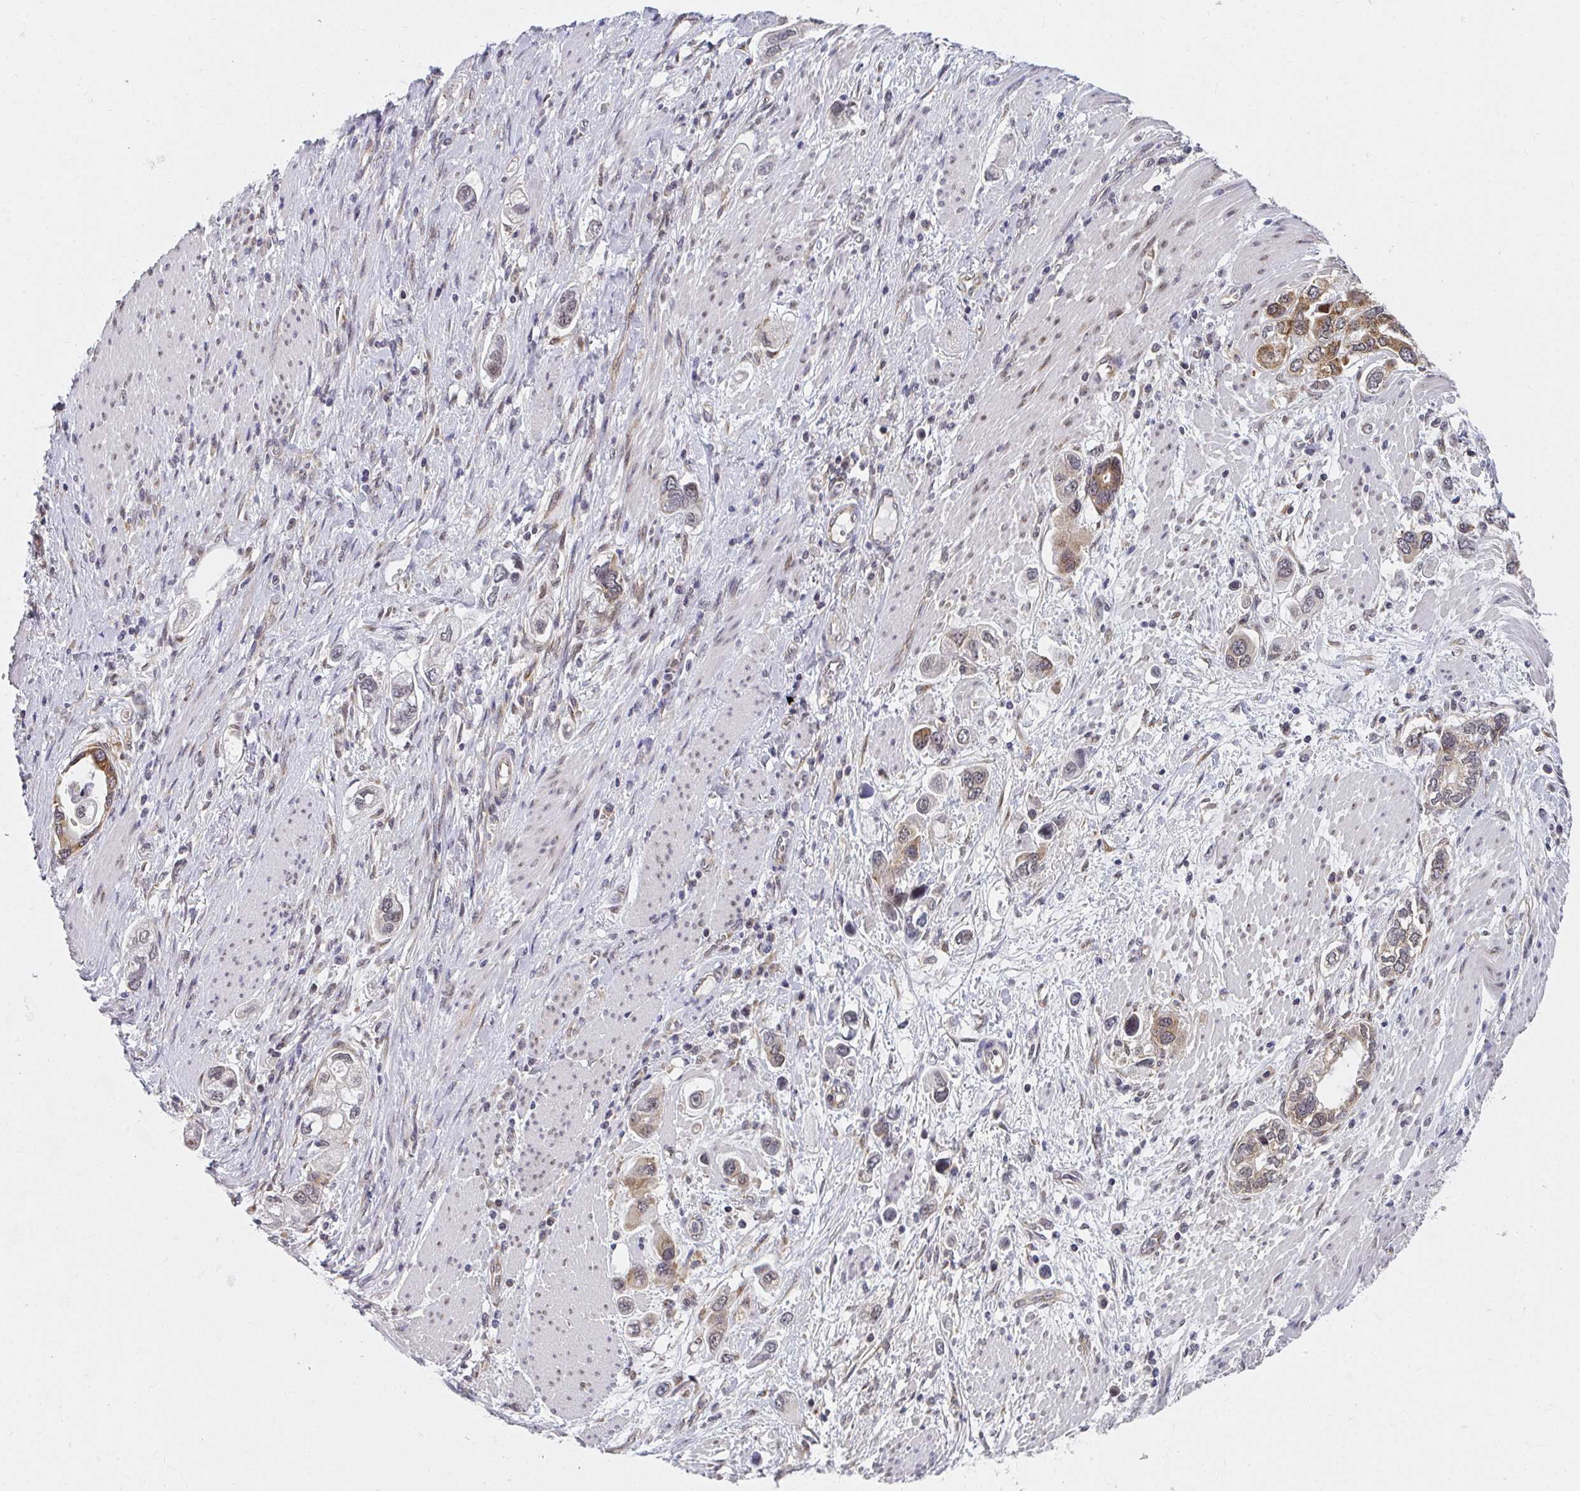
{"staining": {"intensity": "moderate", "quantity": ">75%", "location": "cytoplasmic/membranous"}, "tissue": "stomach cancer", "cell_type": "Tumor cells", "image_type": "cancer", "snomed": [{"axis": "morphology", "description": "Adenocarcinoma, NOS"}, {"axis": "topography", "description": "Stomach, lower"}], "caption": "Protein staining of adenocarcinoma (stomach) tissue displays moderate cytoplasmic/membranous expression in approximately >75% of tumor cells. (IHC, brightfield microscopy, high magnification).", "gene": "SYNCRIP", "patient": {"sex": "female", "age": 93}}